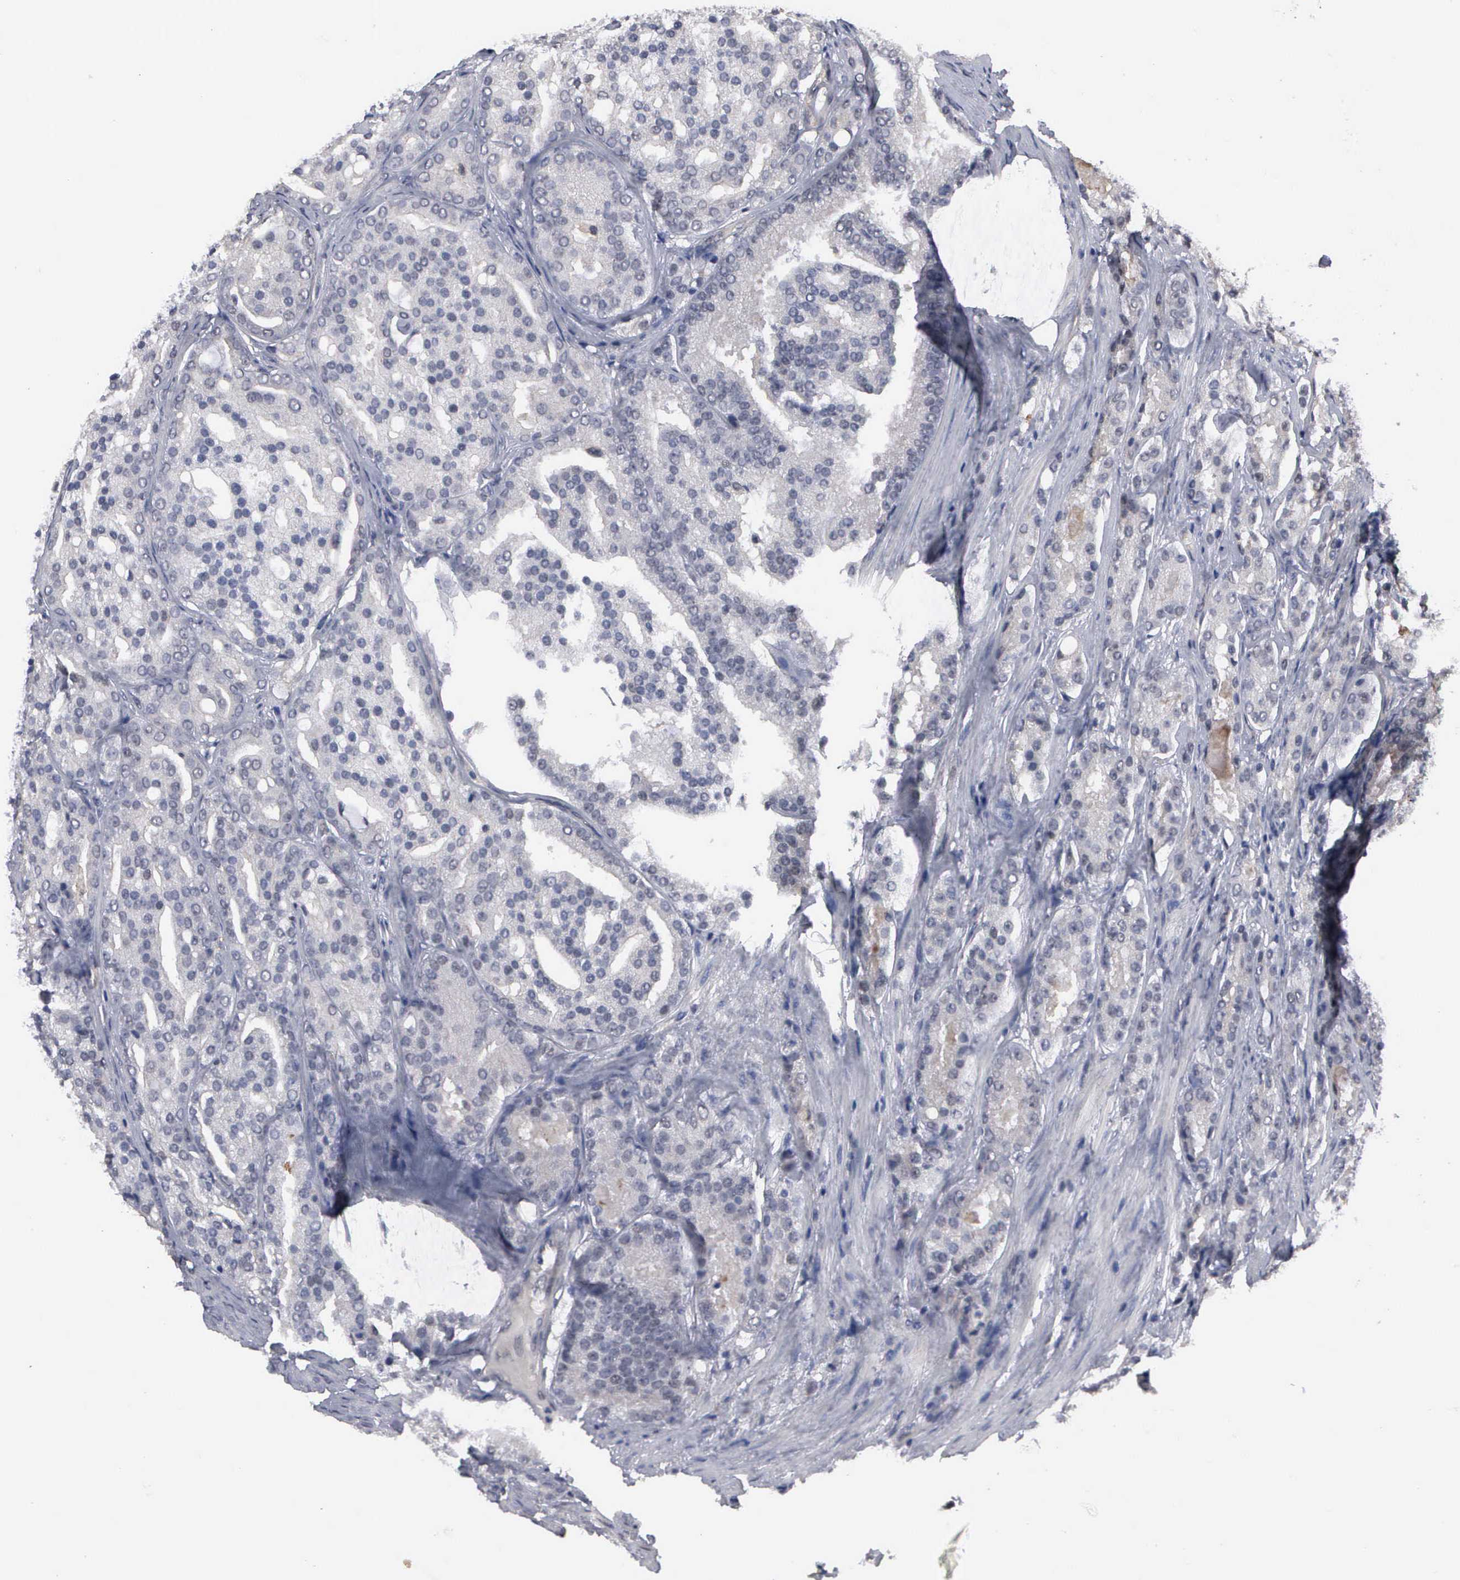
{"staining": {"intensity": "negative", "quantity": "none", "location": "none"}, "tissue": "prostate cancer", "cell_type": "Tumor cells", "image_type": "cancer", "snomed": [{"axis": "morphology", "description": "Adenocarcinoma, High grade"}, {"axis": "topography", "description": "Prostate"}], "caption": "High magnification brightfield microscopy of high-grade adenocarcinoma (prostate) stained with DAB (3,3'-diaminobenzidine) (brown) and counterstained with hematoxylin (blue): tumor cells show no significant positivity.", "gene": "ZBTB33", "patient": {"sex": "male", "age": 64}}